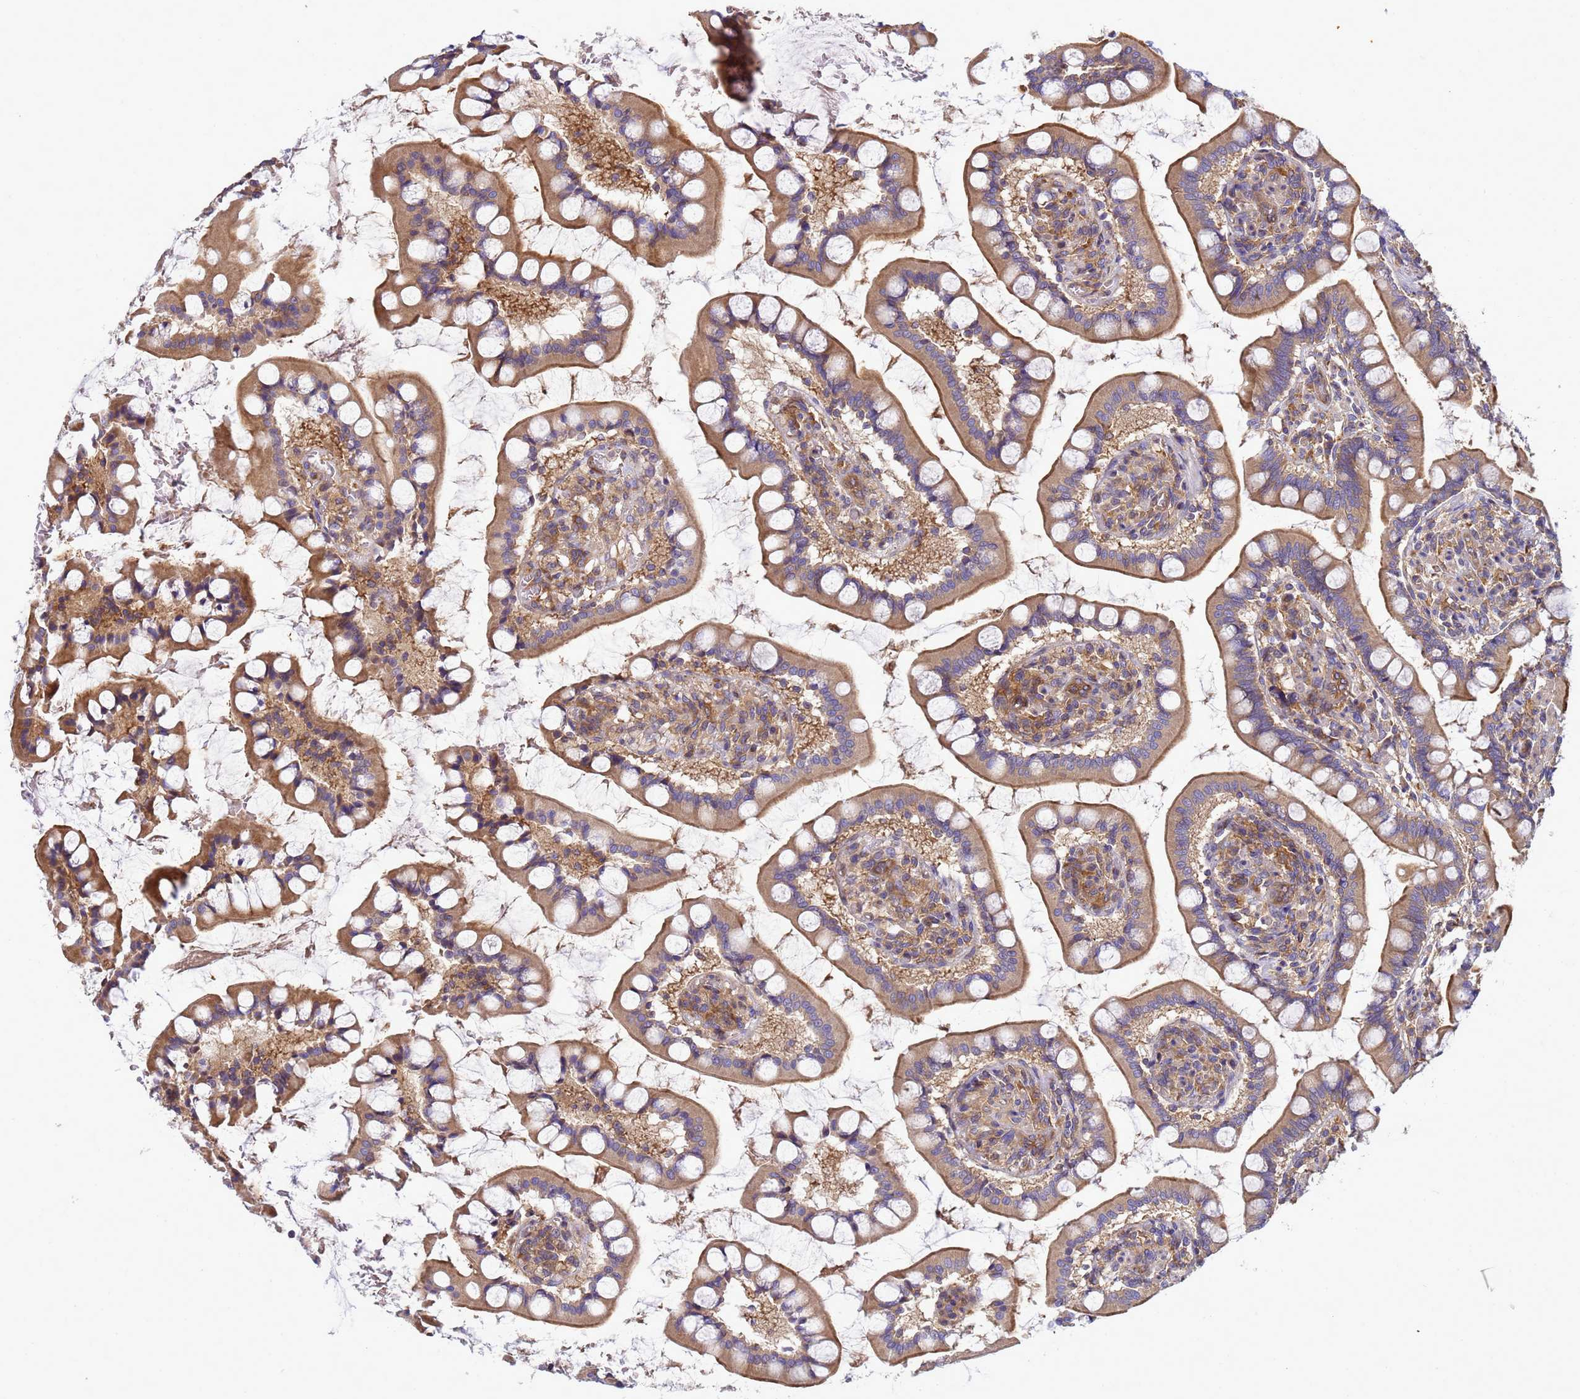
{"staining": {"intensity": "moderate", "quantity": ">75%", "location": "cytoplasmic/membranous"}, "tissue": "small intestine", "cell_type": "Glandular cells", "image_type": "normal", "snomed": [{"axis": "morphology", "description": "Normal tissue, NOS"}, {"axis": "topography", "description": "Small intestine"}], "caption": "Immunohistochemistry histopathology image of unremarkable small intestine: small intestine stained using immunohistochemistry (IHC) demonstrates medium levels of moderate protein expression localized specifically in the cytoplasmic/membranous of glandular cells, appearing as a cytoplasmic/membranous brown color.", "gene": "BECN1", "patient": {"sex": "male", "age": 52}}